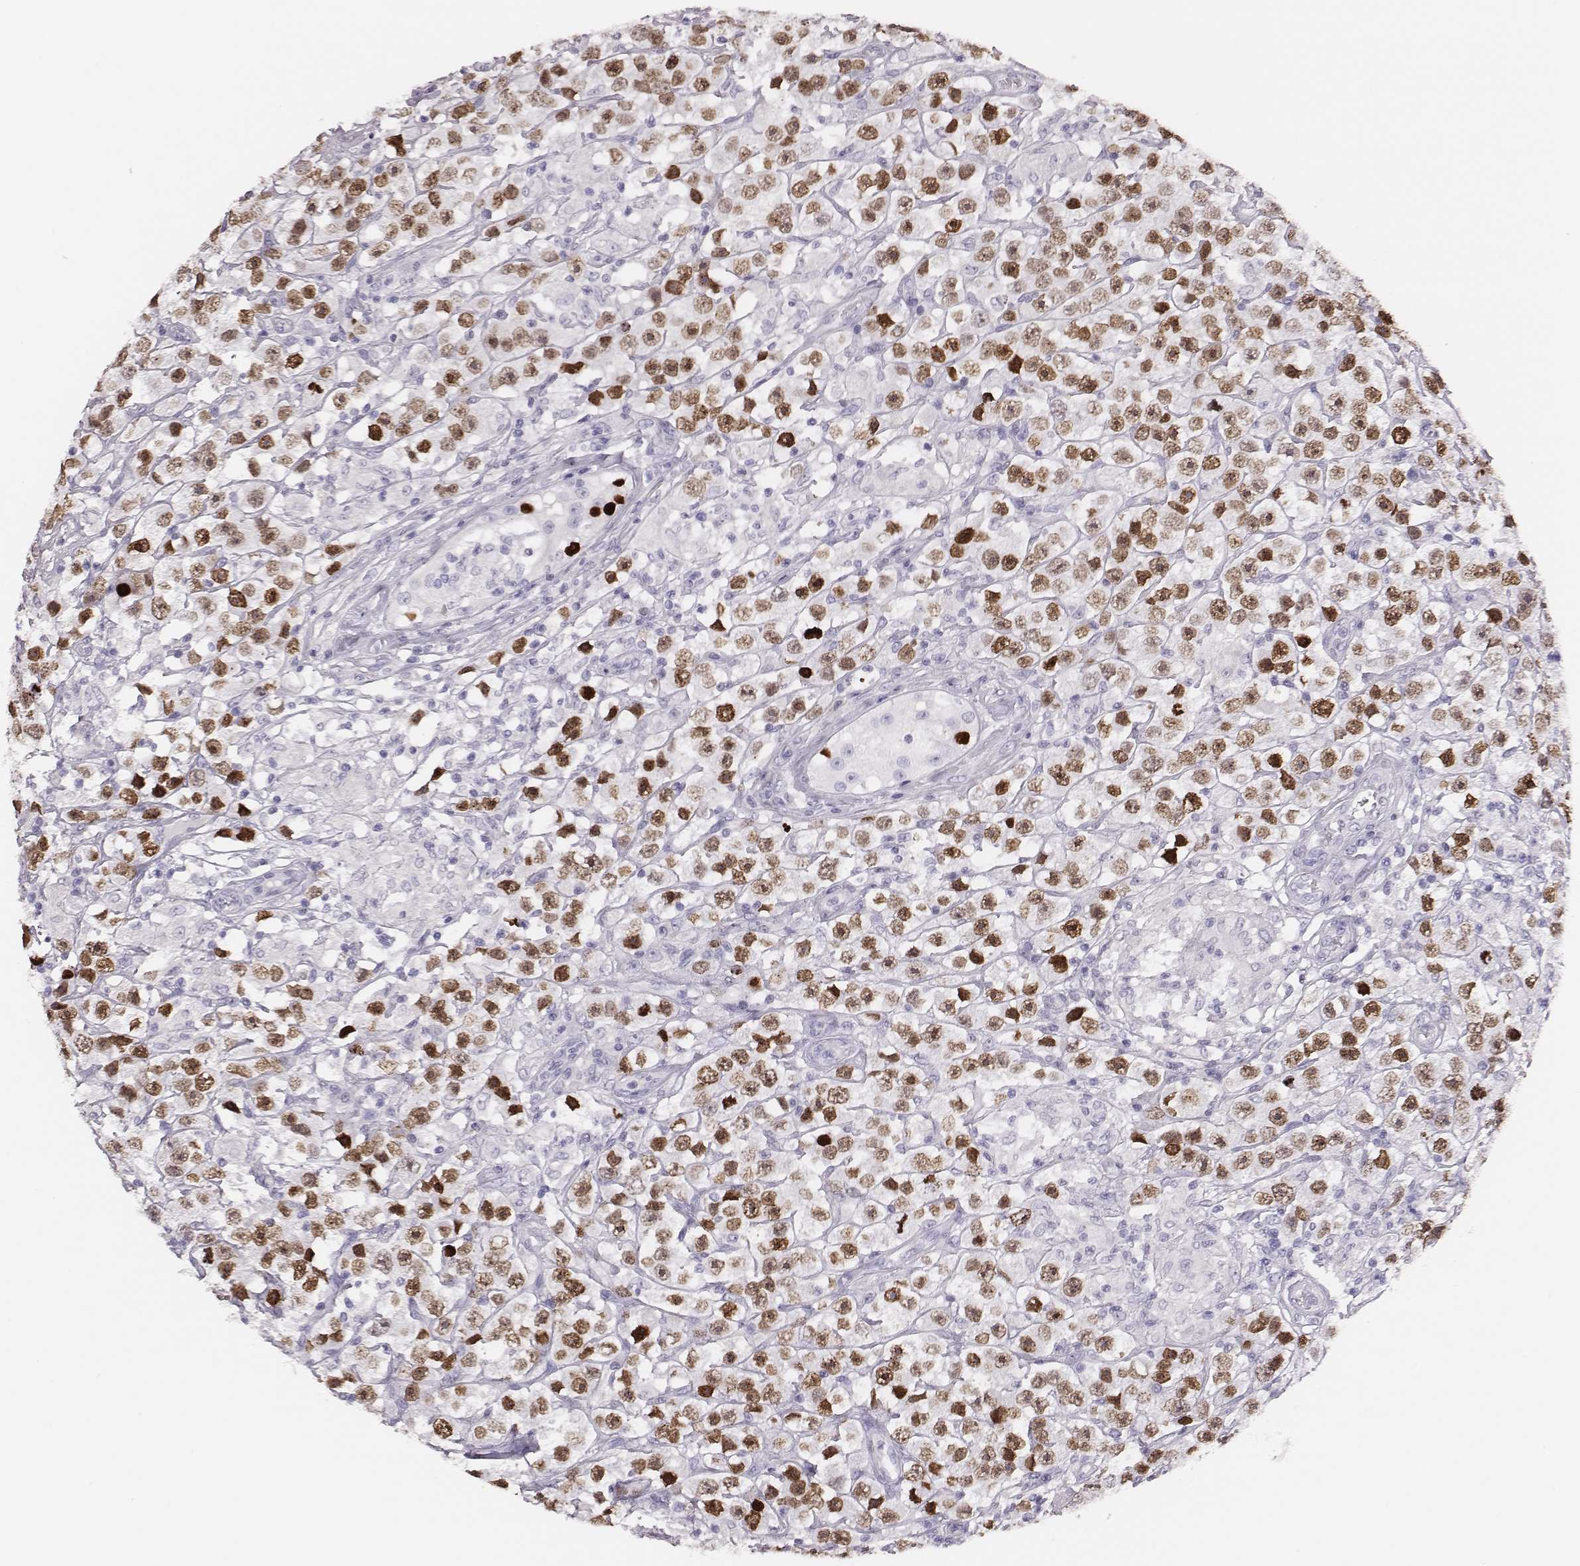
{"staining": {"intensity": "strong", "quantity": ">75%", "location": "nuclear"}, "tissue": "testis cancer", "cell_type": "Tumor cells", "image_type": "cancer", "snomed": [{"axis": "morphology", "description": "Seminoma, NOS"}, {"axis": "topography", "description": "Testis"}], "caption": "Testis seminoma stained for a protein (brown) shows strong nuclear positive expression in about >75% of tumor cells.", "gene": "H1-6", "patient": {"sex": "male", "age": 45}}